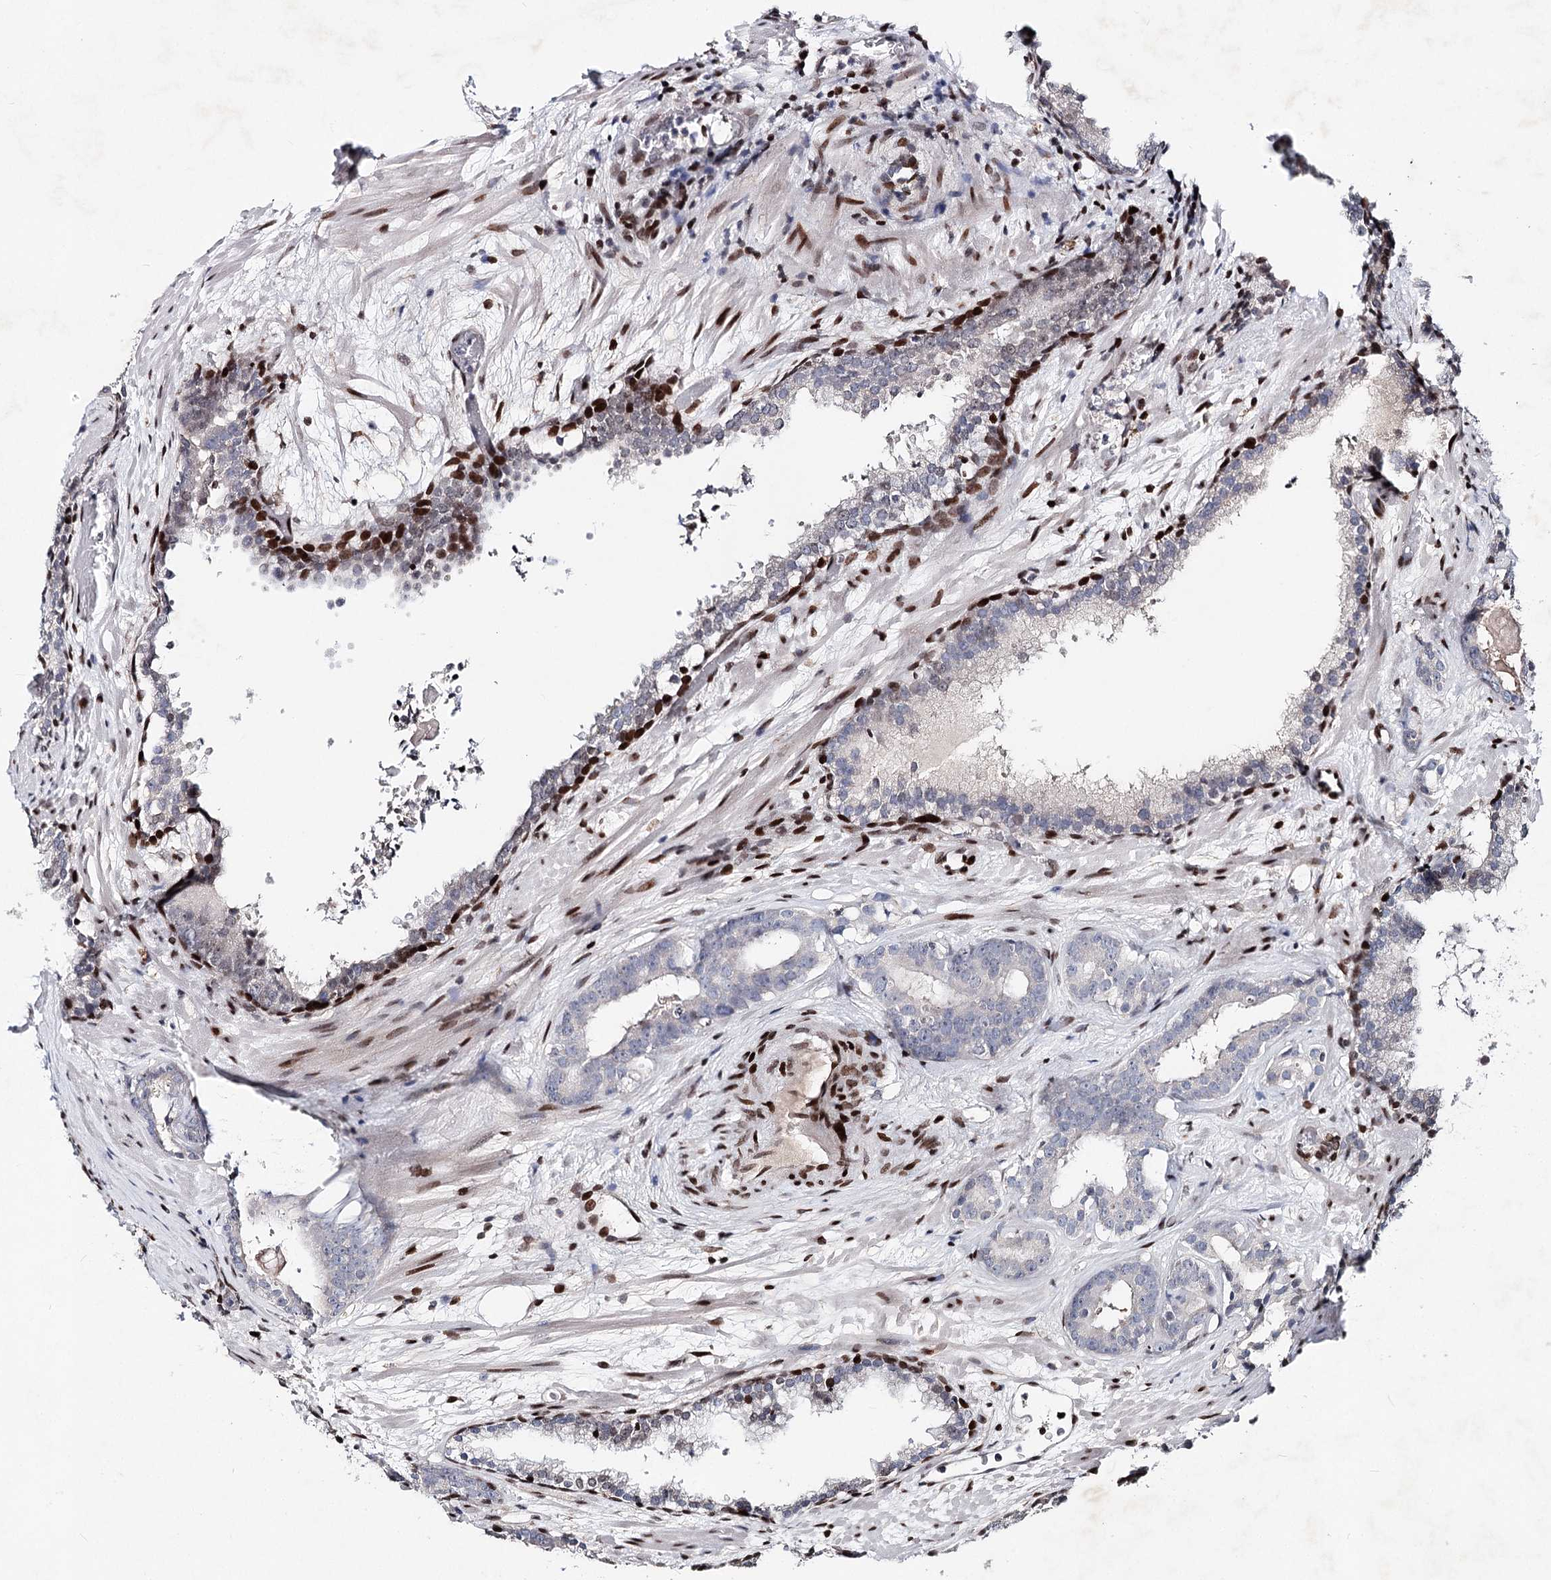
{"staining": {"intensity": "negative", "quantity": "none", "location": "none"}, "tissue": "prostate cancer", "cell_type": "Tumor cells", "image_type": "cancer", "snomed": [{"axis": "morphology", "description": "Adenocarcinoma, High grade"}, {"axis": "topography", "description": "Prostate"}], "caption": "DAB immunohistochemical staining of human prostate high-grade adenocarcinoma reveals no significant staining in tumor cells. (DAB IHC, high magnification).", "gene": "FRMD4A", "patient": {"sex": "male", "age": 57}}